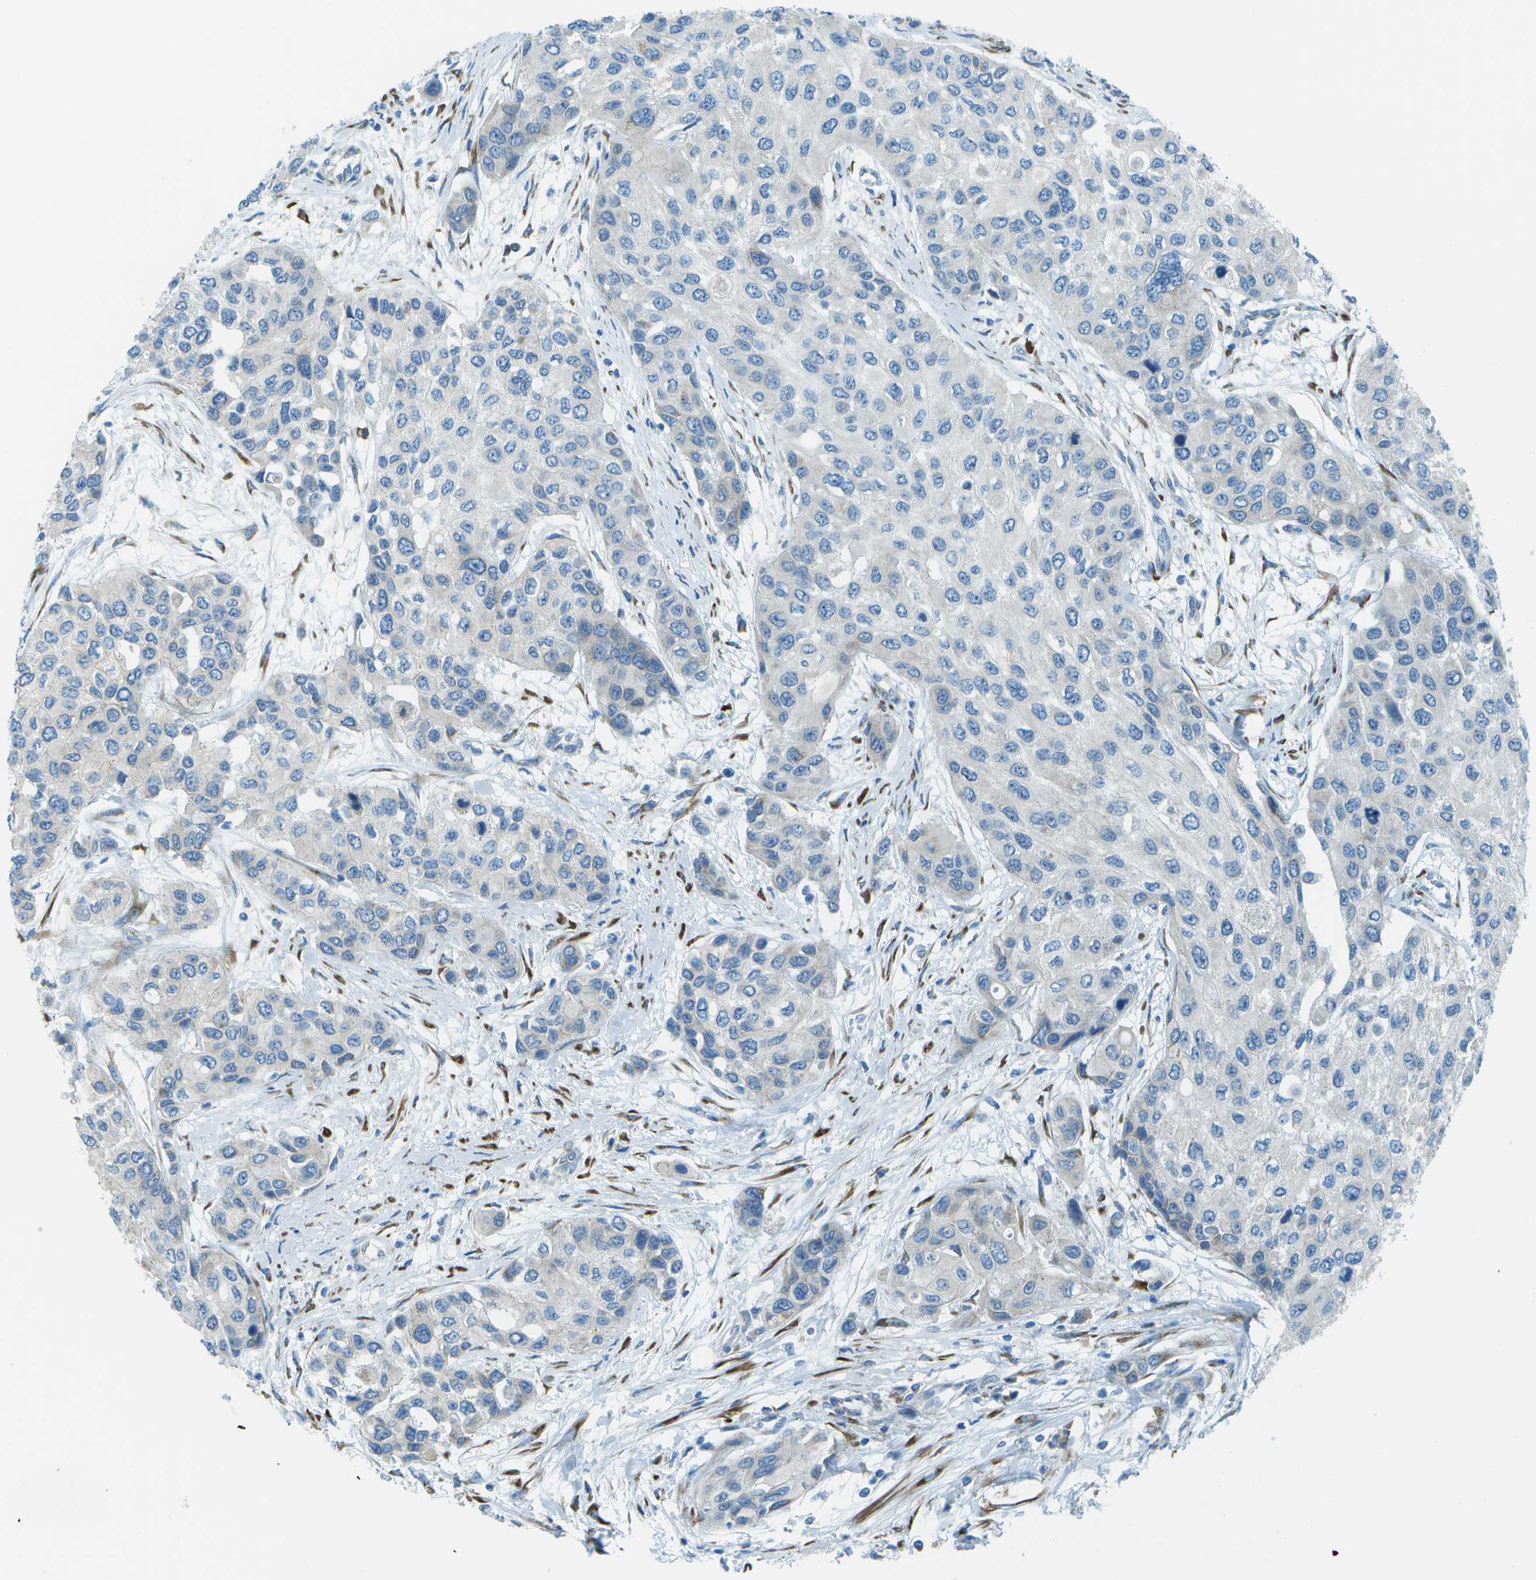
{"staining": {"intensity": "negative", "quantity": "none", "location": "none"}, "tissue": "urothelial cancer", "cell_type": "Tumor cells", "image_type": "cancer", "snomed": [{"axis": "morphology", "description": "Urothelial carcinoma, High grade"}, {"axis": "topography", "description": "Urinary bladder"}], "caption": "There is no significant expression in tumor cells of urothelial carcinoma (high-grade).", "gene": "KCTD3", "patient": {"sex": "female", "age": 56}}